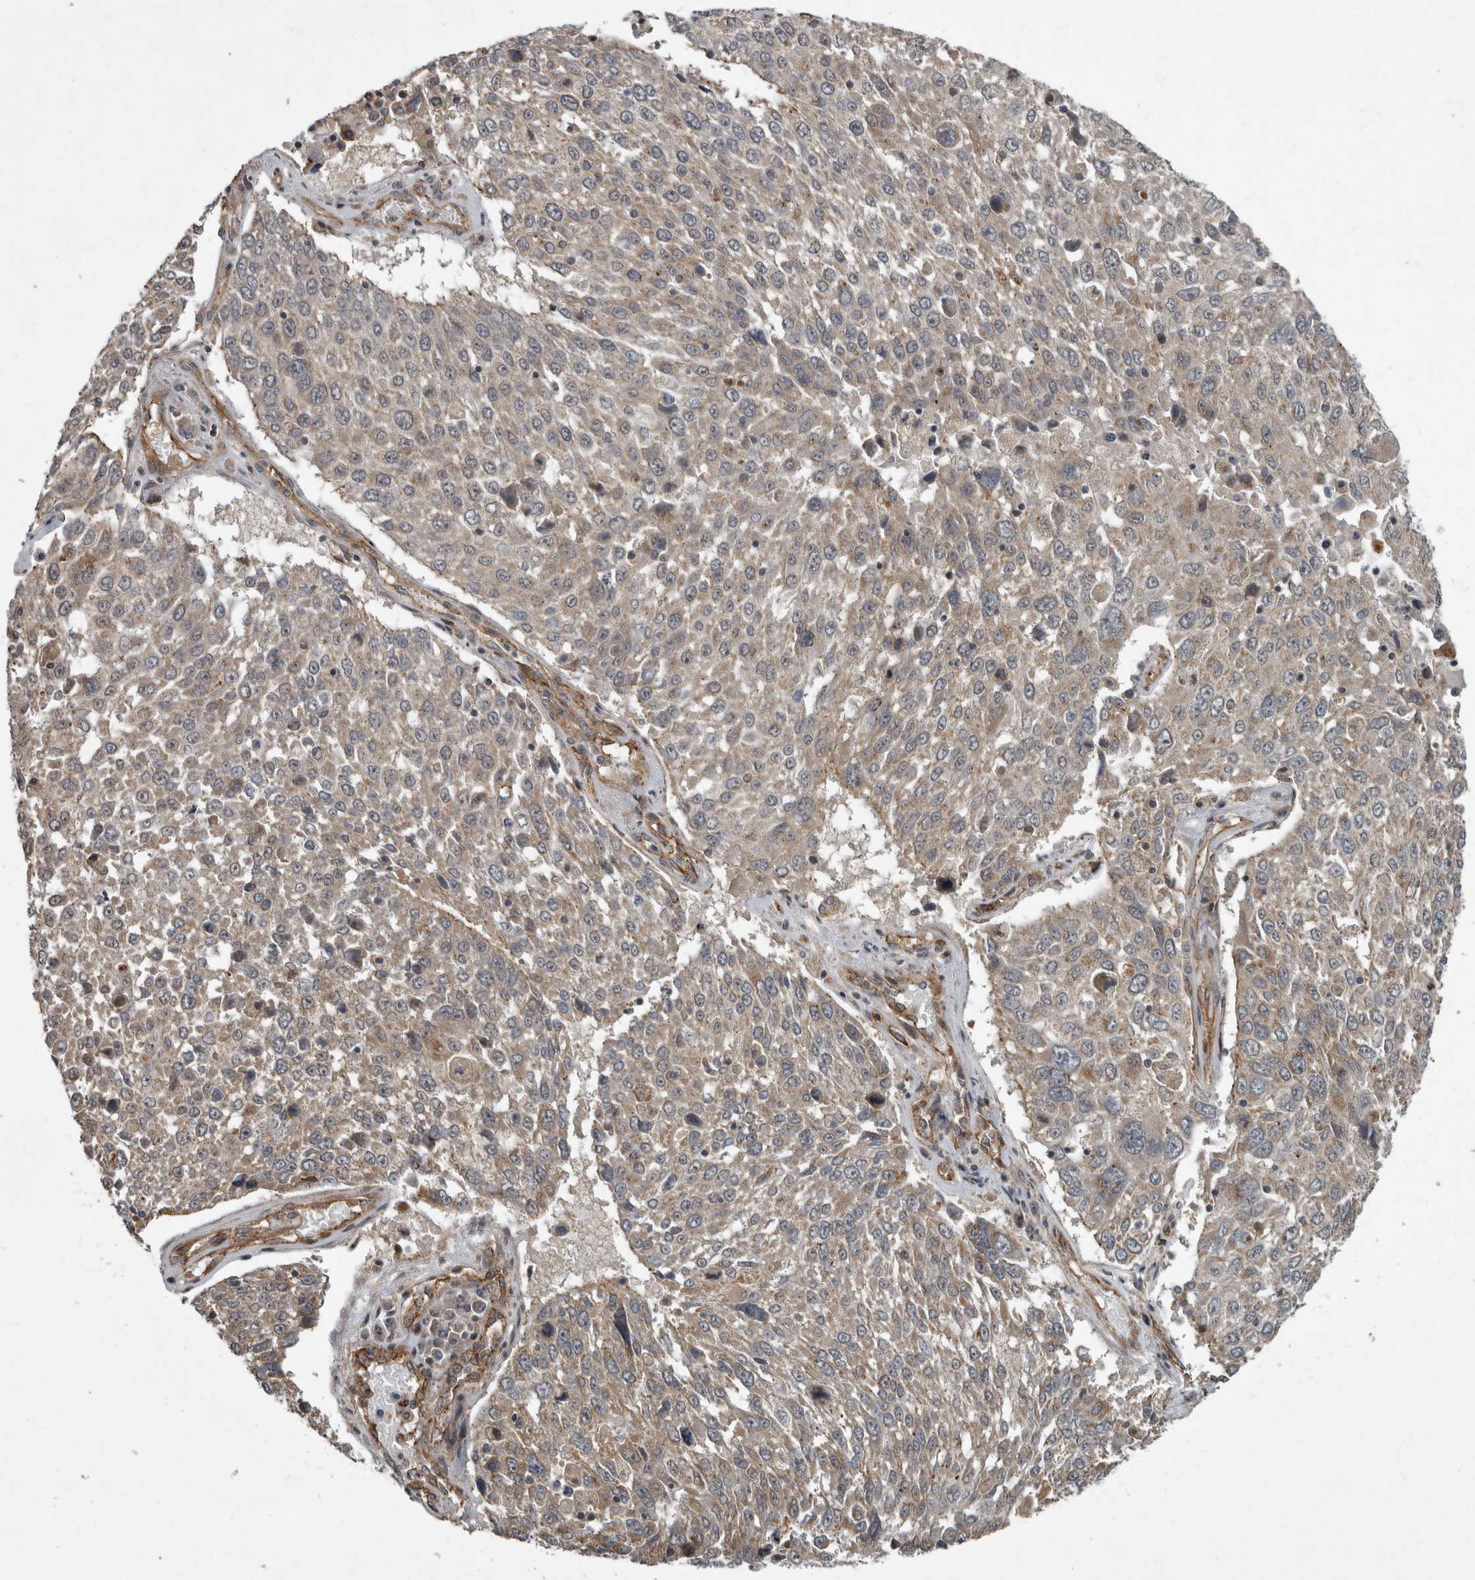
{"staining": {"intensity": "weak", "quantity": "<25%", "location": "cytoplasmic/membranous"}, "tissue": "lung cancer", "cell_type": "Tumor cells", "image_type": "cancer", "snomed": [{"axis": "morphology", "description": "Squamous cell carcinoma, NOS"}, {"axis": "topography", "description": "Lung"}], "caption": "Tumor cells show no significant positivity in lung cancer (squamous cell carcinoma).", "gene": "VEGFD", "patient": {"sex": "male", "age": 65}}